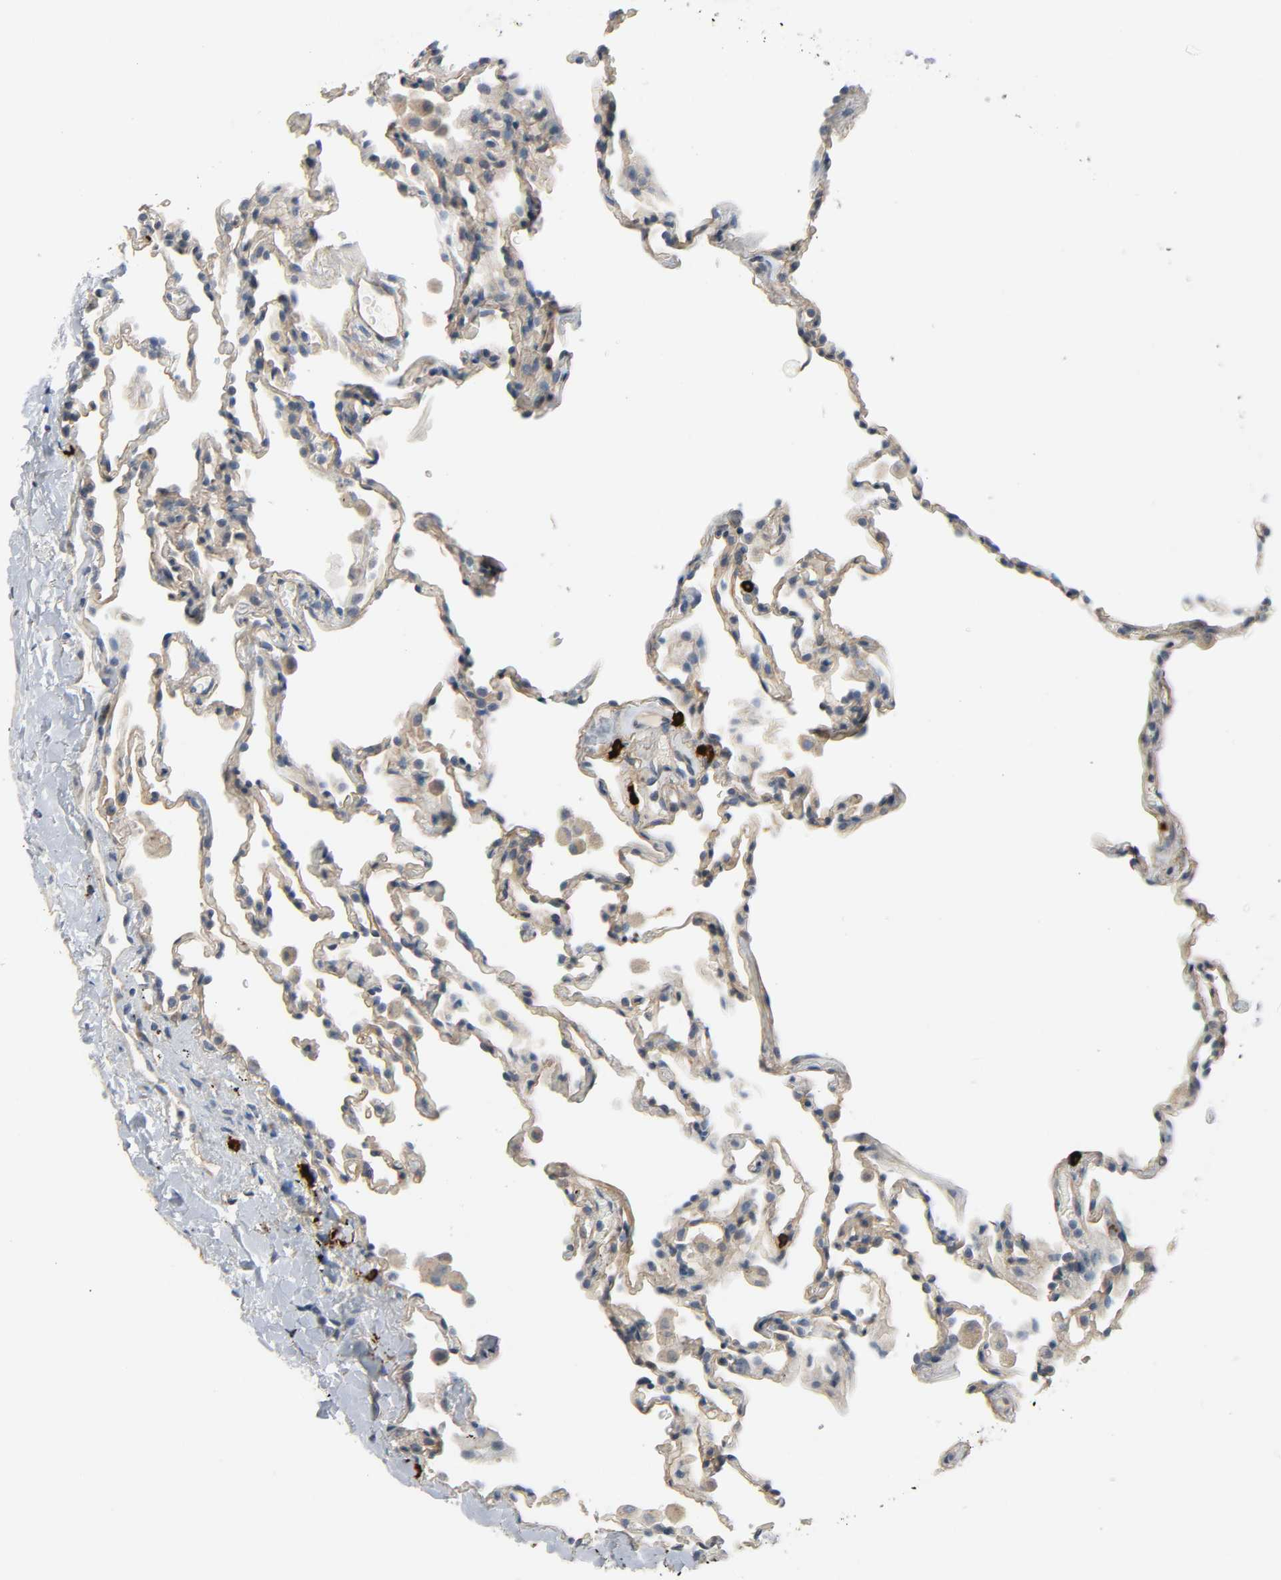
{"staining": {"intensity": "negative", "quantity": "none", "location": "none"}, "tissue": "lung", "cell_type": "Alveolar cells", "image_type": "normal", "snomed": [{"axis": "morphology", "description": "Normal tissue, NOS"}, {"axis": "morphology", "description": "Soft tissue tumor metastatic"}, {"axis": "topography", "description": "Lung"}], "caption": "Immunohistochemistry (IHC) of normal lung demonstrates no expression in alveolar cells. (DAB immunohistochemistry with hematoxylin counter stain).", "gene": "LIMCH1", "patient": {"sex": "male", "age": 59}}